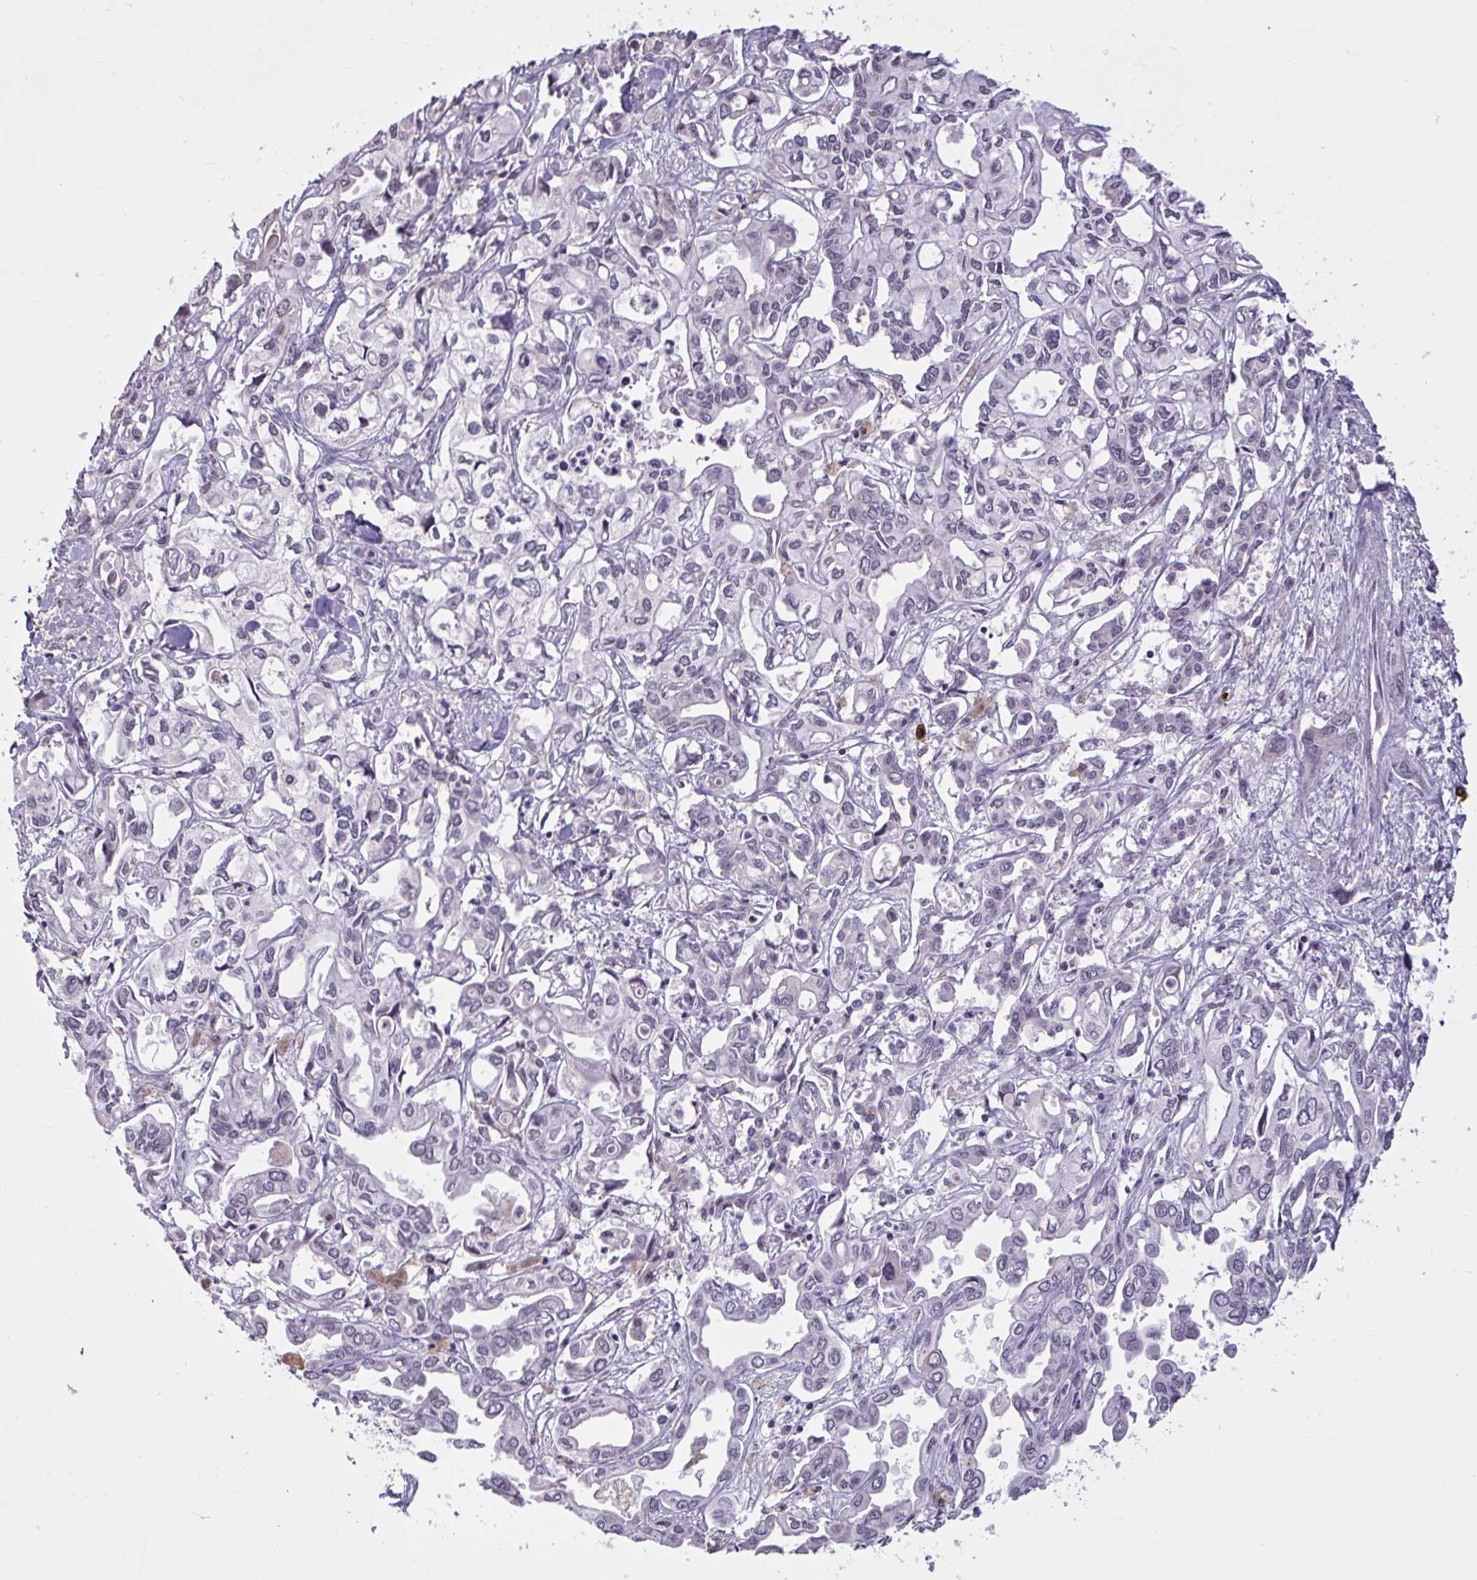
{"staining": {"intensity": "negative", "quantity": "none", "location": "none"}, "tissue": "liver cancer", "cell_type": "Tumor cells", "image_type": "cancer", "snomed": [{"axis": "morphology", "description": "Cholangiocarcinoma"}, {"axis": "topography", "description": "Liver"}], "caption": "The image demonstrates no significant positivity in tumor cells of liver cholangiocarcinoma.", "gene": "ZNF414", "patient": {"sex": "female", "age": 64}}